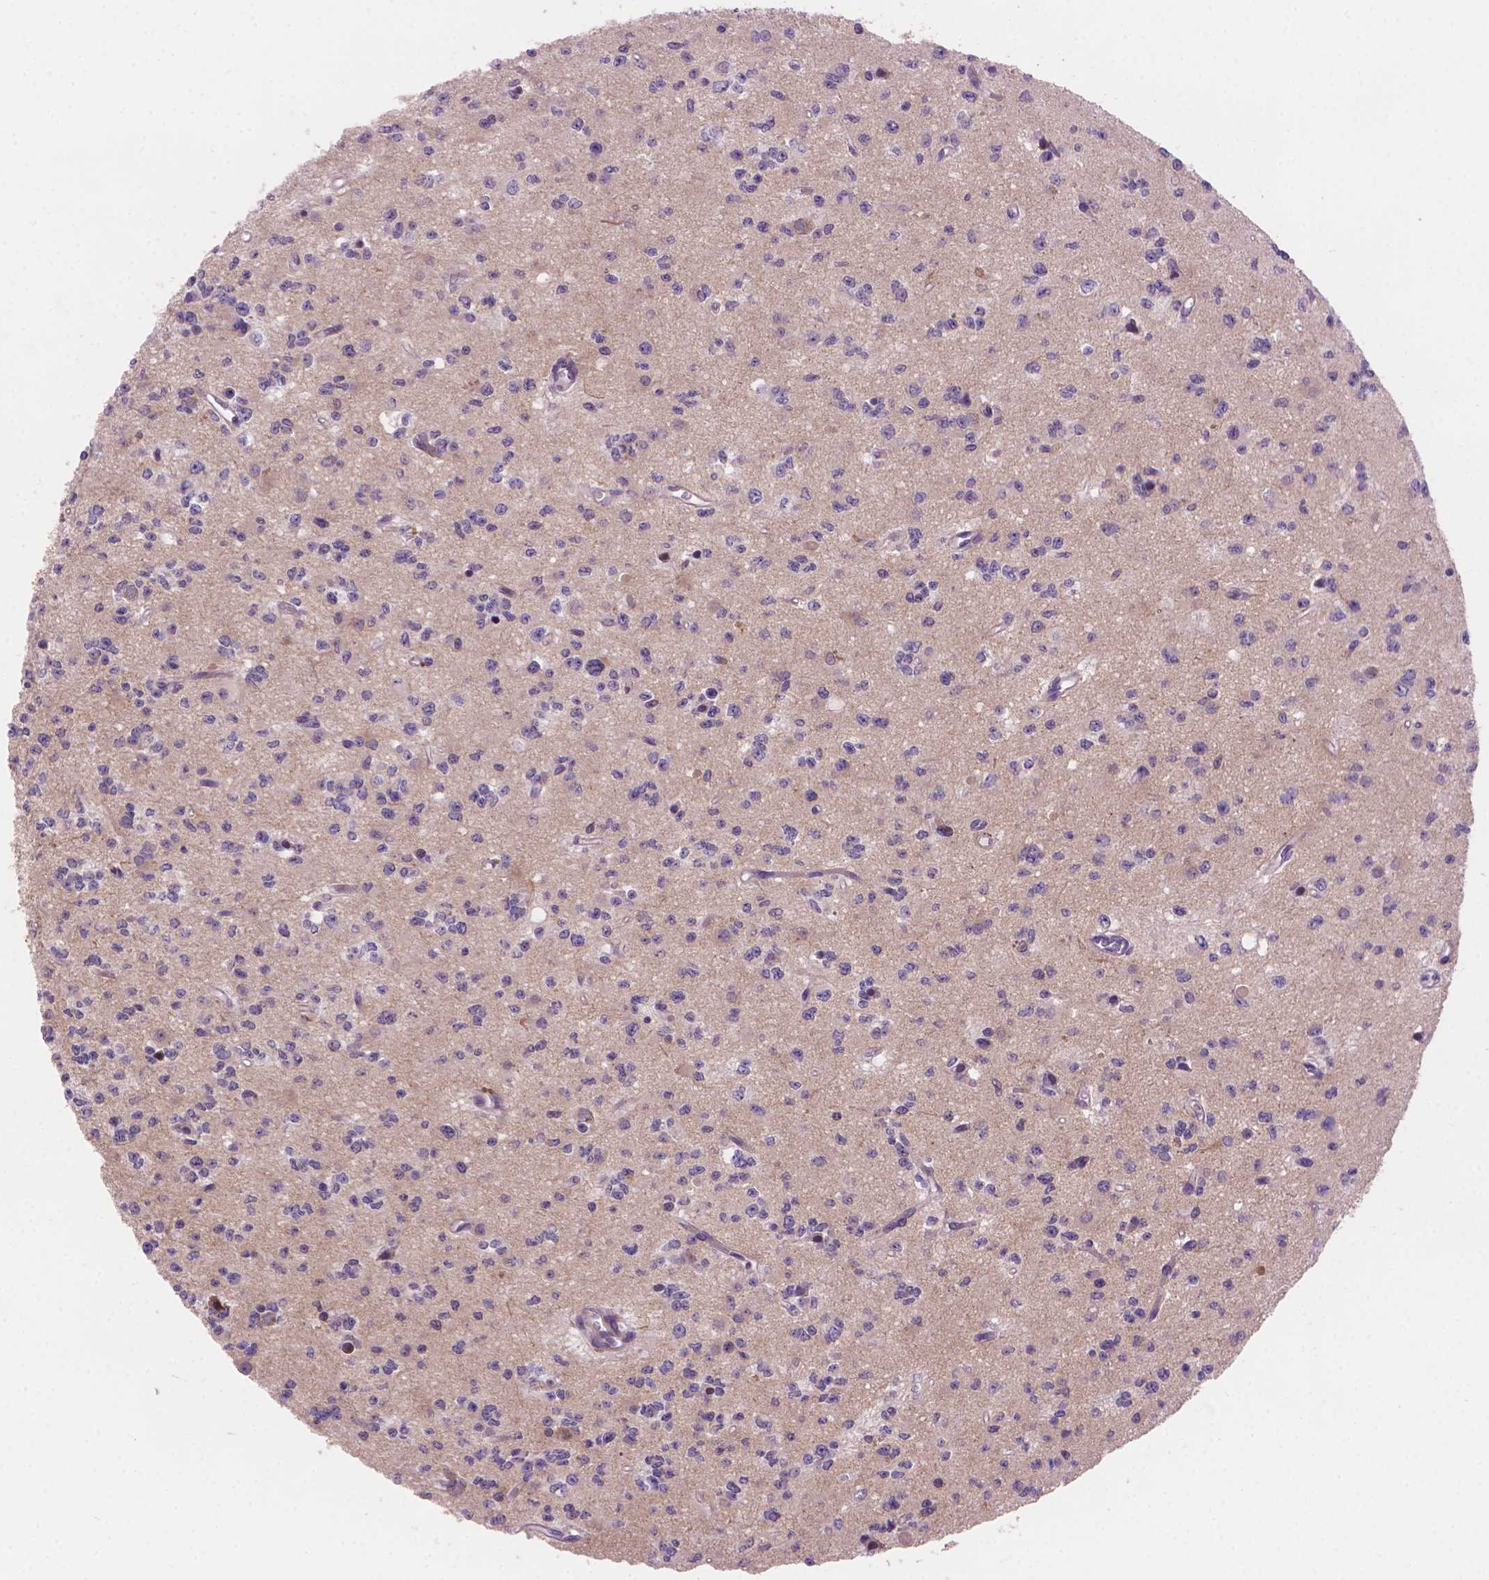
{"staining": {"intensity": "negative", "quantity": "none", "location": "none"}, "tissue": "glioma", "cell_type": "Tumor cells", "image_type": "cancer", "snomed": [{"axis": "morphology", "description": "Glioma, malignant, Low grade"}, {"axis": "topography", "description": "Brain"}], "caption": "An immunohistochemistry (IHC) image of malignant glioma (low-grade) is shown. There is no staining in tumor cells of malignant glioma (low-grade).", "gene": "AMMECR1", "patient": {"sex": "female", "age": 45}}